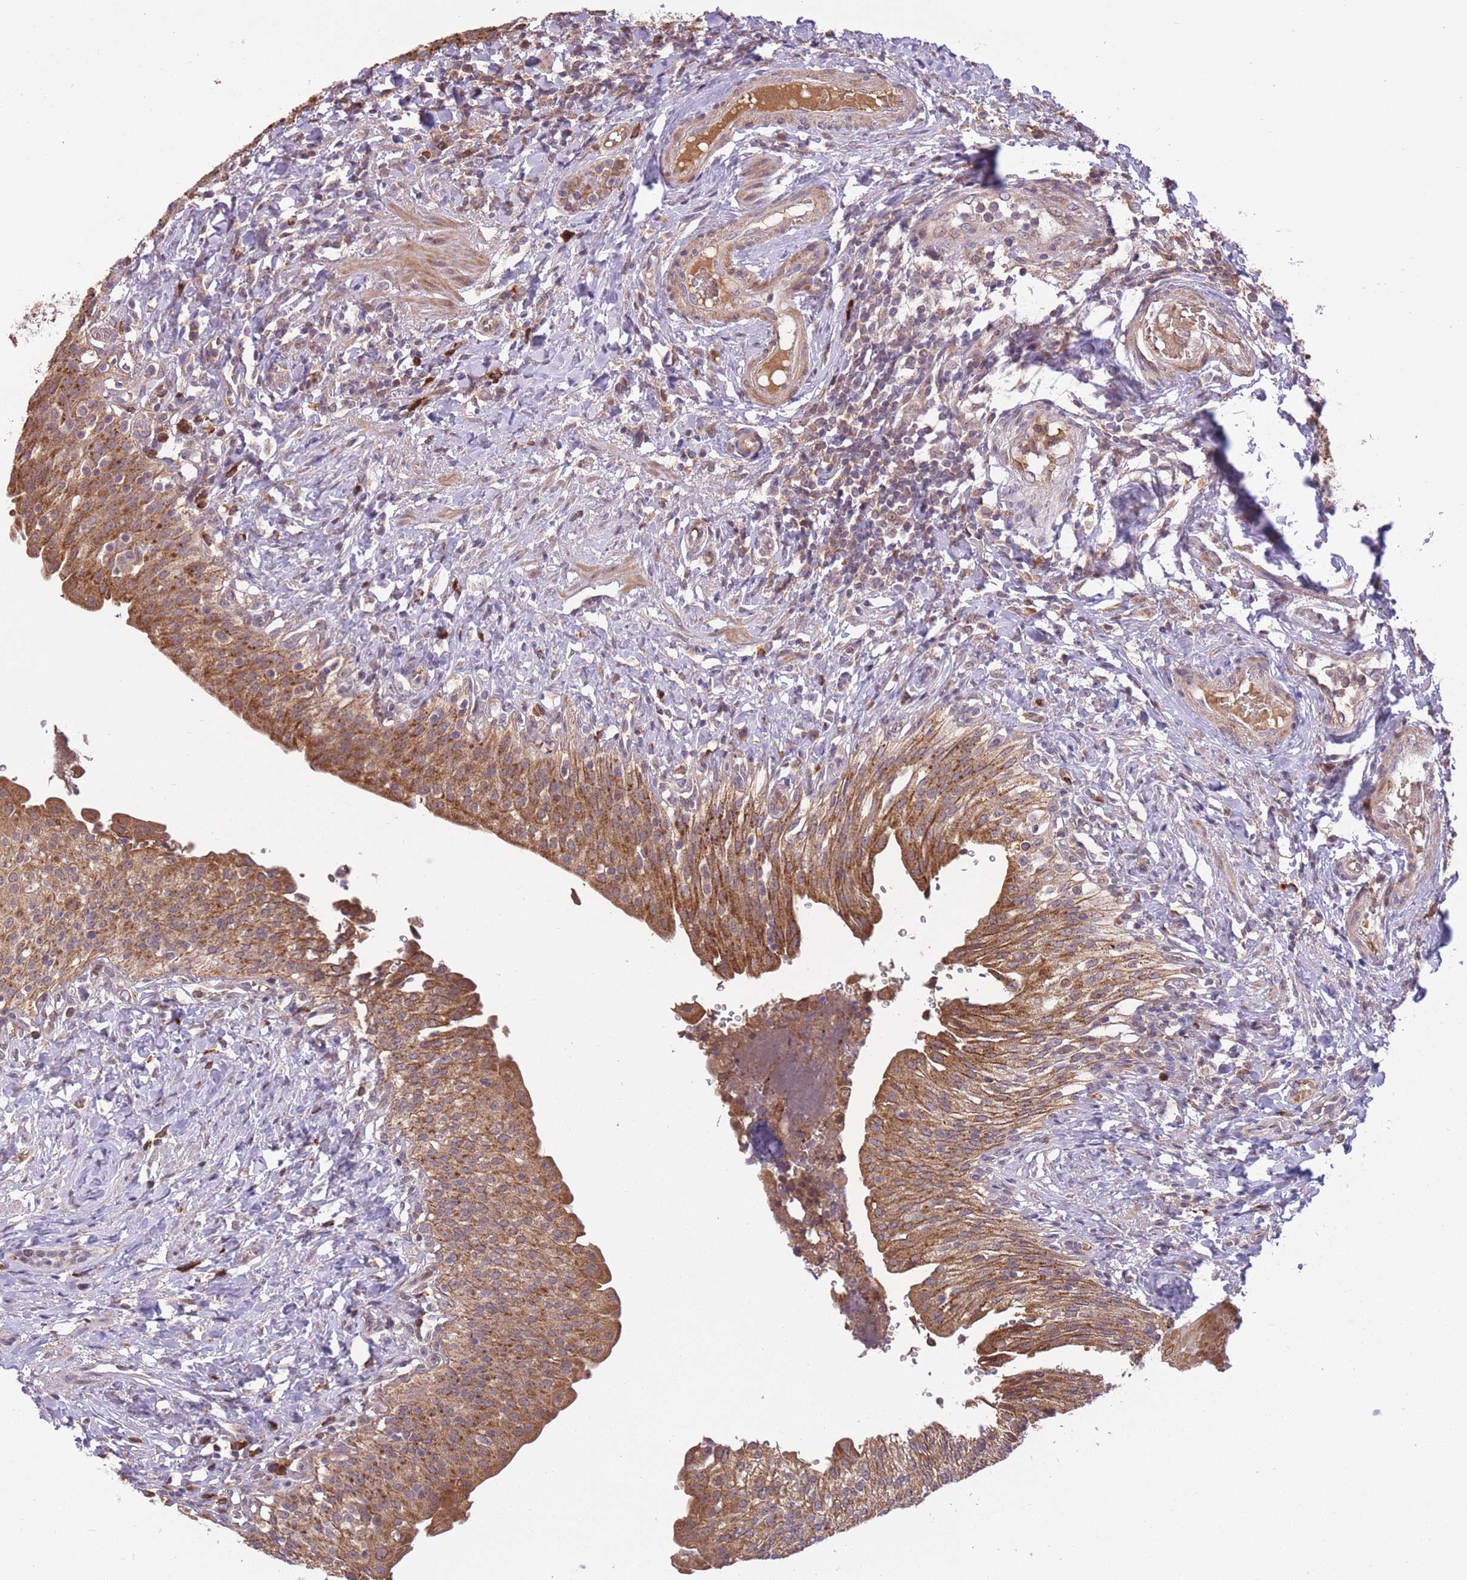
{"staining": {"intensity": "strong", "quantity": ">75%", "location": "cytoplasmic/membranous"}, "tissue": "urinary bladder", "cell_type": "Urothelial cells", "image_type": "normal", "snomed": [{"axis": "morphology", "description": "Normal tissue, NOS"}, {"axis": "morphology", "description": "Inflammation, NOS"}, {"axis": "topography", "description": "Urinary bladder"}], "caption": "A high-resolution micrograph shows immunohistochemistry (IHC) staining of benign urinary bladder, which reveals strong cytoplasmic/membranous expression in approximately >75% of urothelial cells. Using DAB (brown) and hematoxylin (blue) stains, captured at high magnification using brightfield microscopy.", "gene": "POLR3F", "patient": {"sex": "male", "age": 64}}